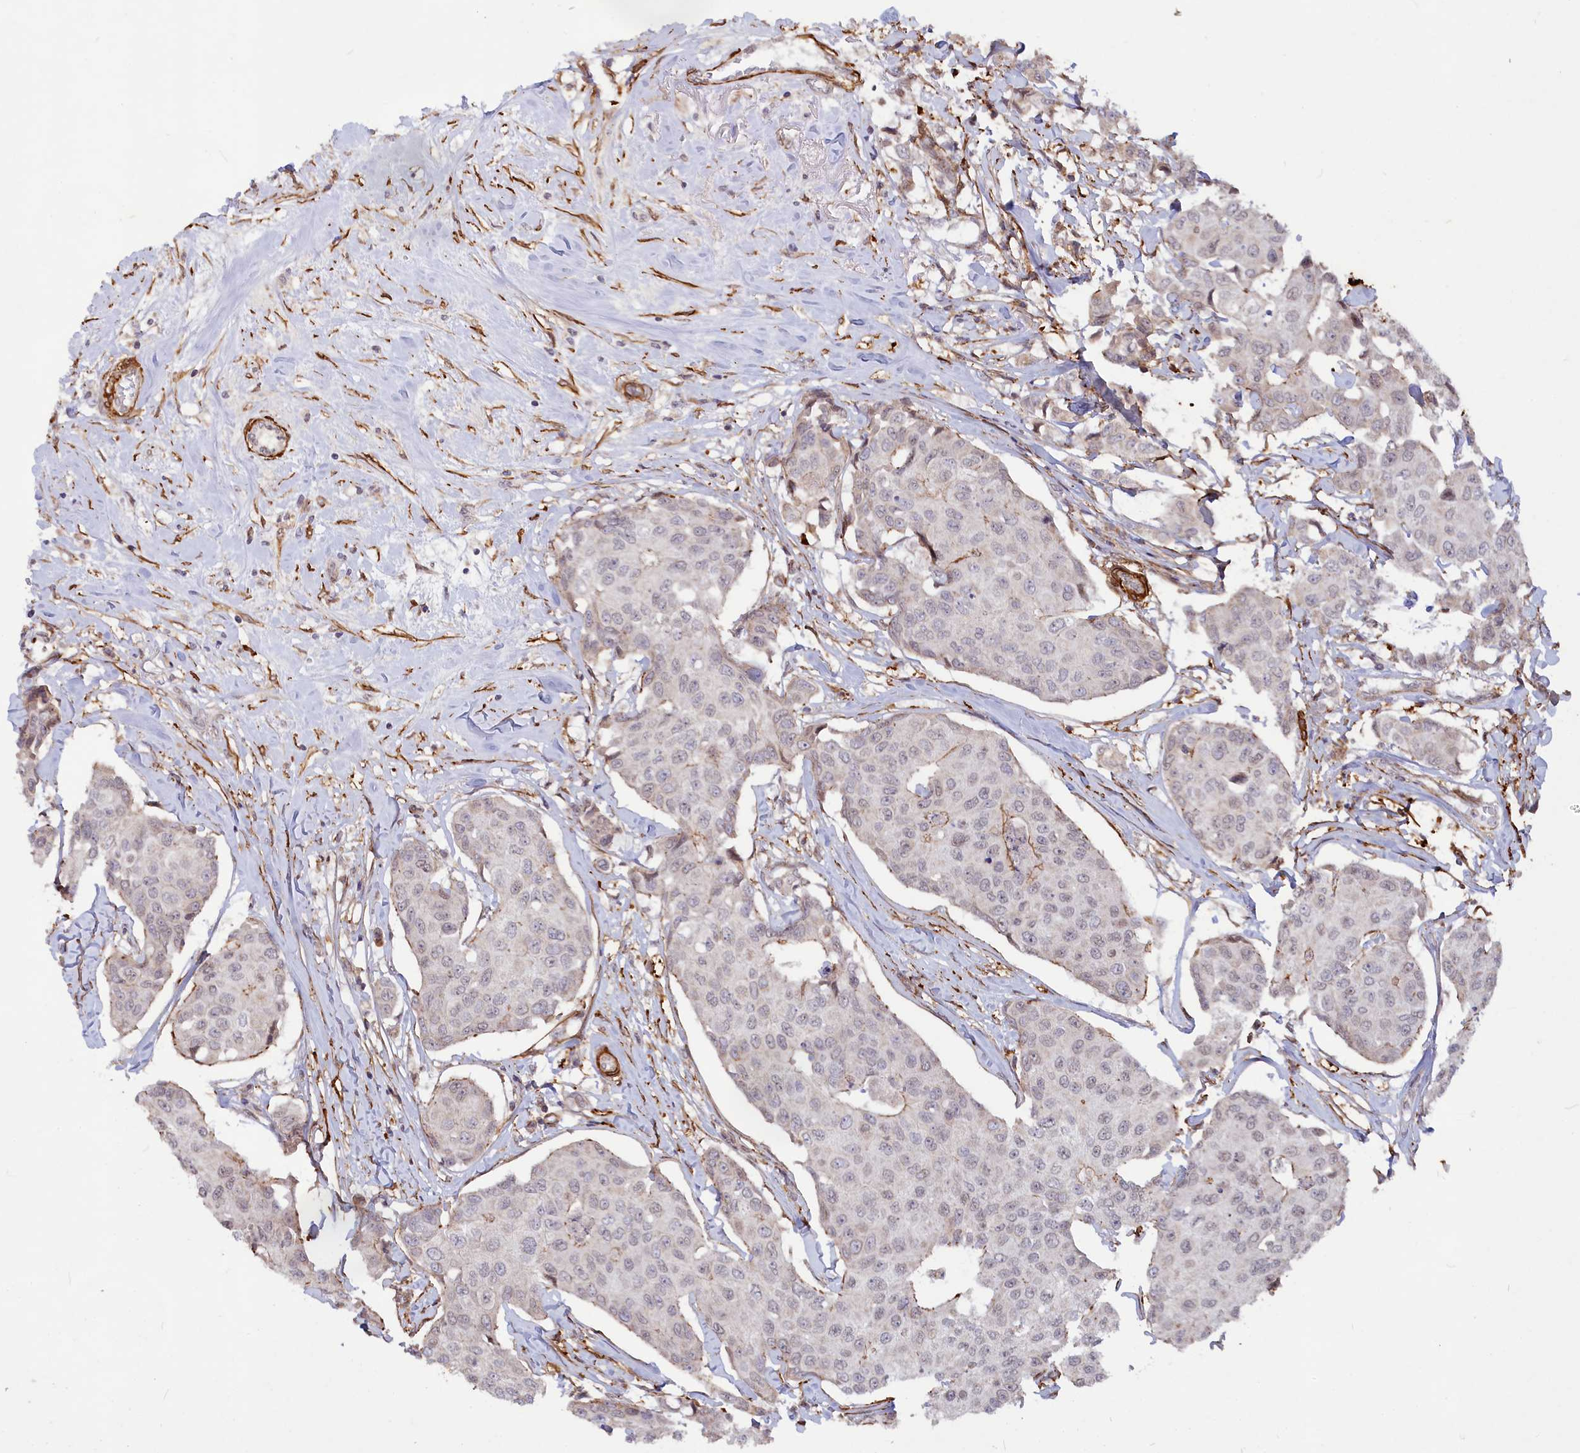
{"staining": {"intensity": "moderate", "quantity": "<25%", "location": "cytoplasmic/membranous"}, "tissue": "breast cancer", "cell_type": "Tumor cells", "image_type": "cancer", "snomed": [{"axis": "morphology", "description": "Duct carcinoma"}, {"axis": "topography", "description": "Breast"}], "caption": "Breast infiltrating ductal carcinoma was stained to show a protein in brown. There is low levels of moderate cytoplasmic/membranous positivity in about <25% of tumor cells.", "gene": "CCDC154", "patient": {"sex": "female", "age": 80}}